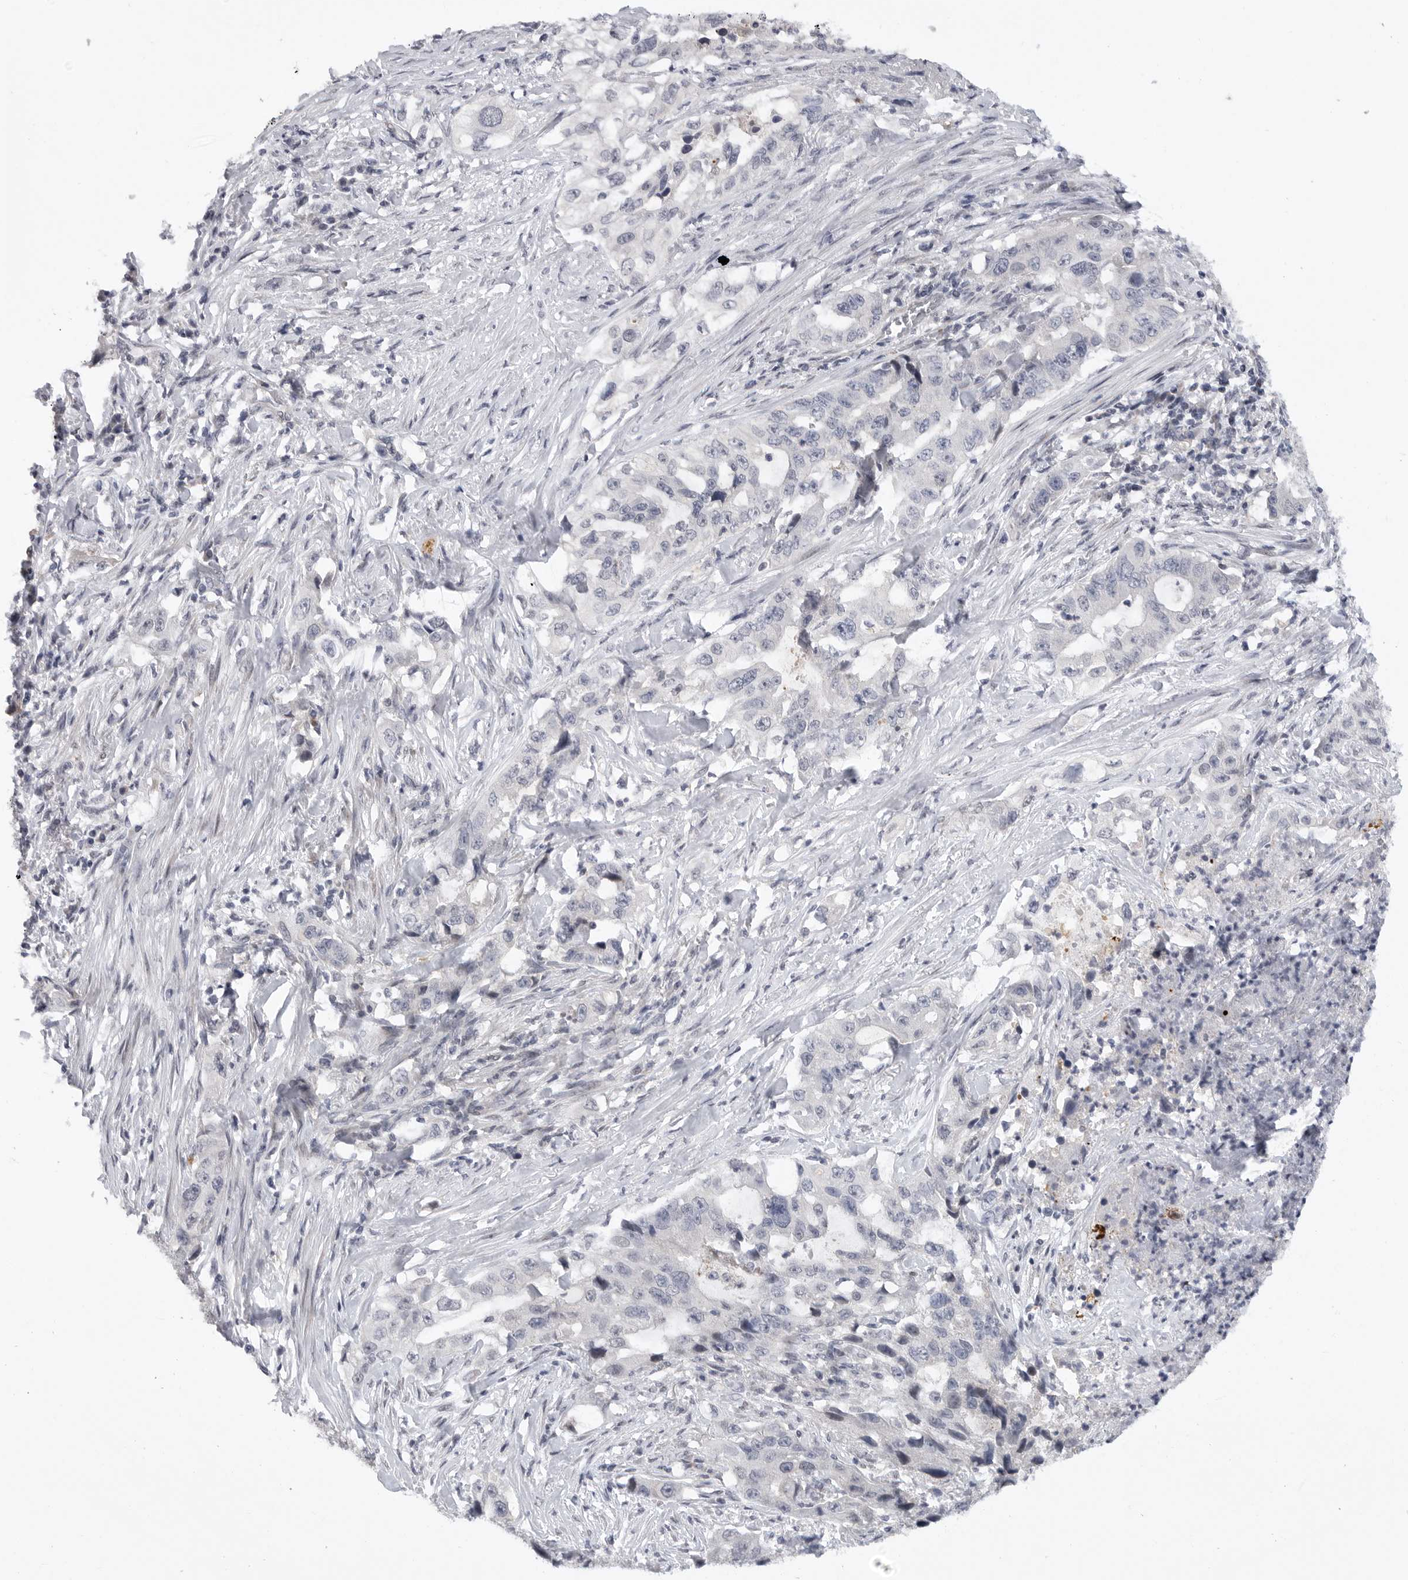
{"staining": {"intensity": "negative", "quantity": "none", "location": "none"}, "tissue": "lung cancer", "cell_type": "Tumor cells", "image_type": "cancer", "snomed": [{"axis": "morphology", "description": "Adenocarcinoma, NOS"}, {"axis": "topography", "description": "Lung"}], "caption": "Immunohistochemistry (IHC) image of human lung cancer stained for a protein (brown), which reveals no staining in tumor cells.", "gene": "FBXO43", "patient": {"sex": "female", "age": 51}}